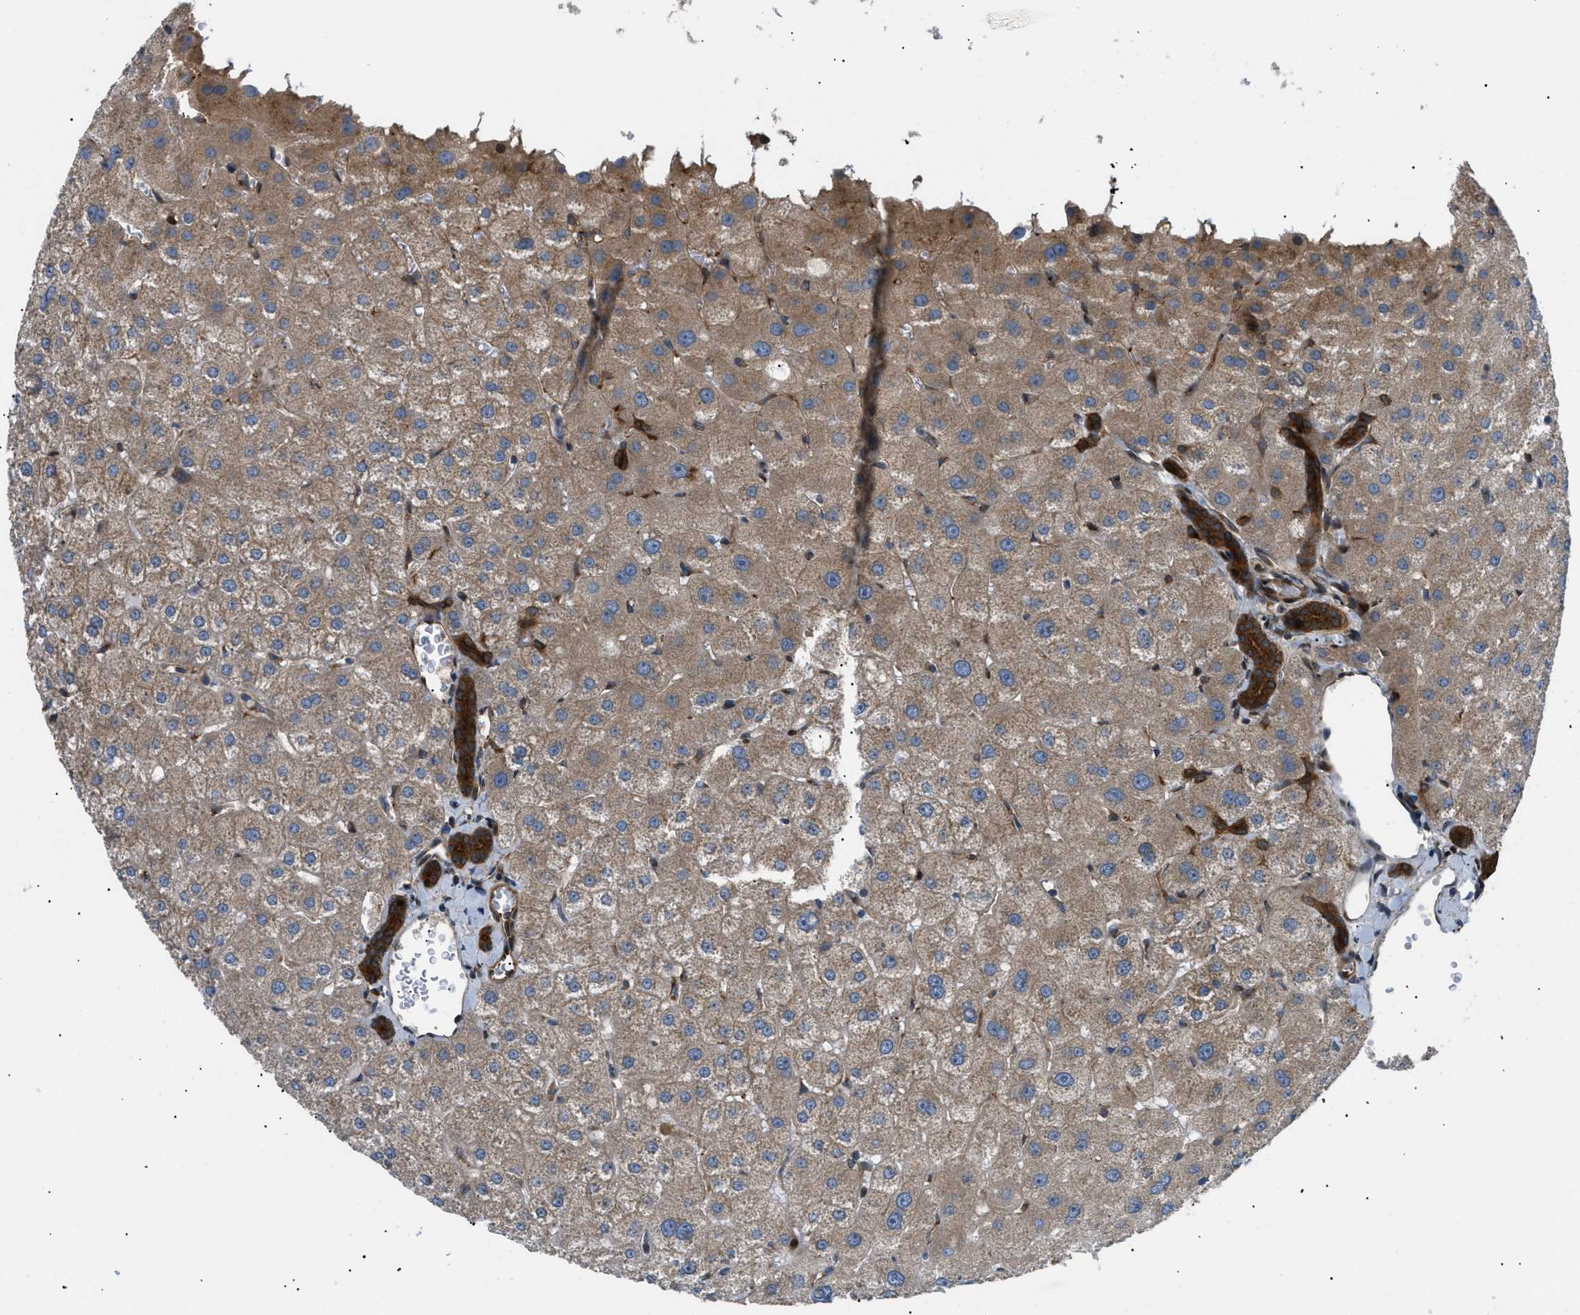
{"staining": {"intensity": "strong", "quantity": ">75%", "location": "cytoplasmic/membranous"}, "tissue": "liver", "cell_type": "Cholangiocytes", "image_type": "normal", "snomed": [{"axis": "morphology", "description": "Normal tissue, NOS"}, {"axis": "topography", "description": "Liver"}], "caption": "Strong cytoplasmic/membranous protein positivity is seen in approximately >75% of cholangiocytes in liver.", "gene": "LYSMD3", "patient": {"sex": "male", "age": 73}}